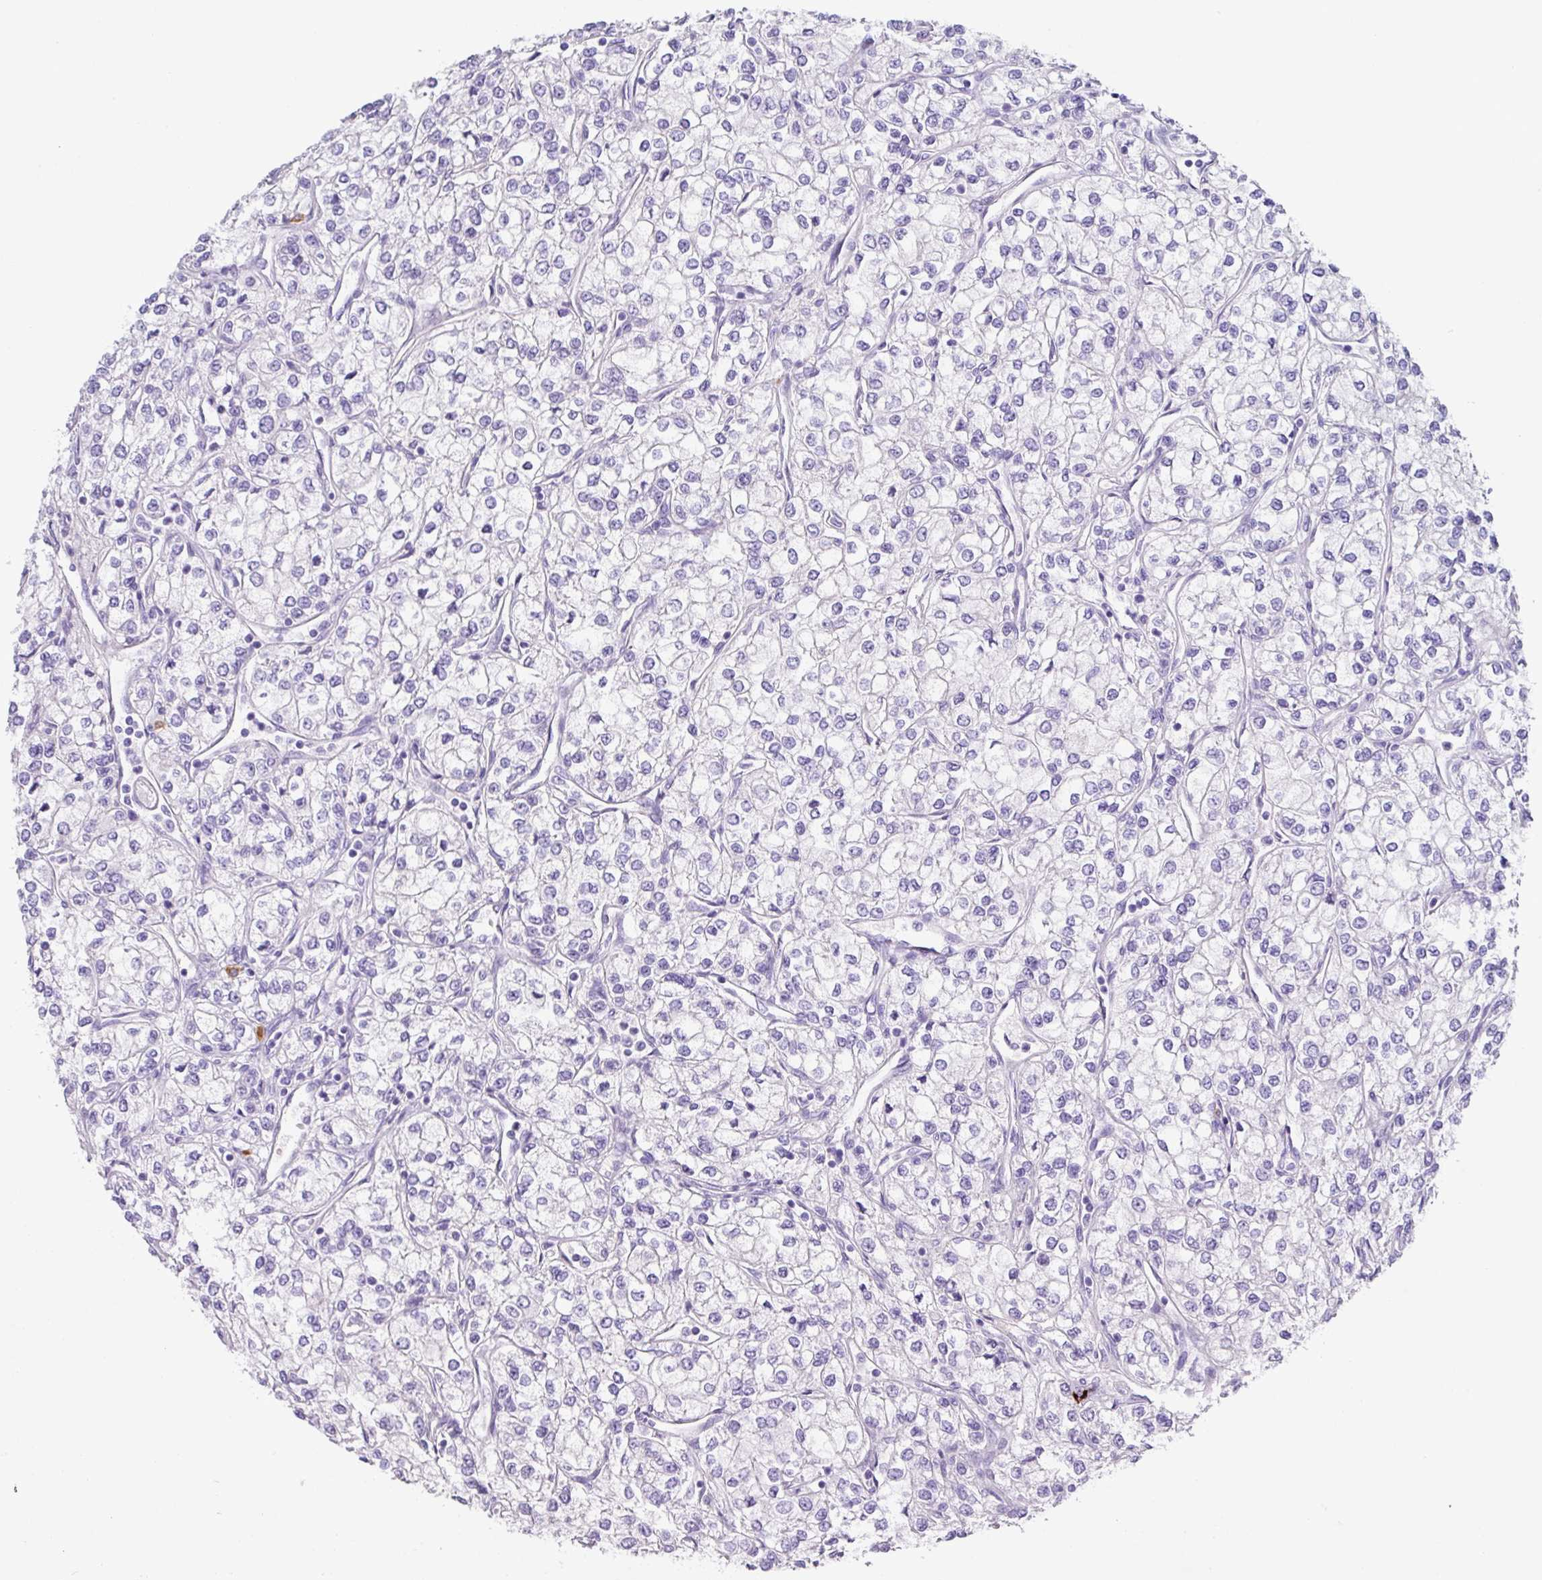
{"staining": {"intensity": "negative", "quantity": "none", "location": "none"}, "tissue": "renal cancer", "cell_type": "Tumor cells", "image_type": "cancer", "snomed": [{"axis": "morphology", "description": "Adenocarcinoma, NOS"}, {"axis": "topography", "description": "Kidney"}], "caption": "An IHC micrograph of renal cancer is shown. There is no staining in tumor cells of renal cancer.", "gene": "MRM2", "patient": {"sex": "male", "age": 80}}